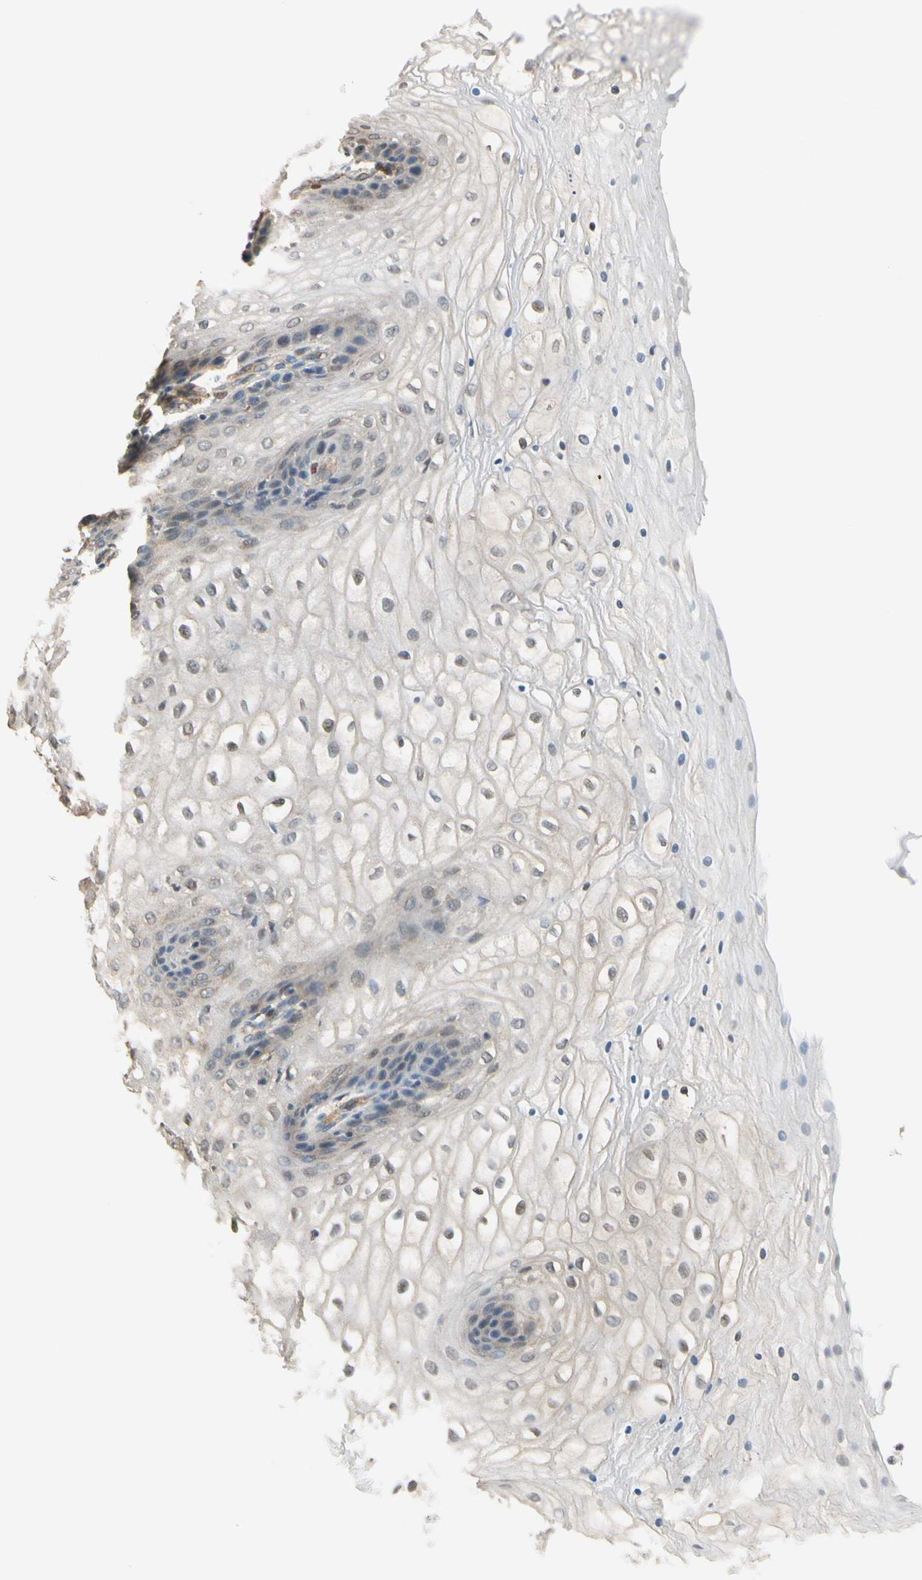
{"staining": {"intensity": "weak", "quantity": "<25%", "location": "cytoplasmic/membranous,nuclear"}, "tissue": "vagina", "cell_type": "Squamous epithelial cells", "image_type": "normal", "snomed": [{"axis": "morphology", "description": "Normal tissue, NOS"}, {"axis": "topography", "description": "Vagina"}], "caption": "Immunohistochemistry (IHC) of normal human vagina exhibits no positivity in squamous epithelial cells.", "gene": "RASGRF1", "patient": {"sex": "female", "age": 34}}